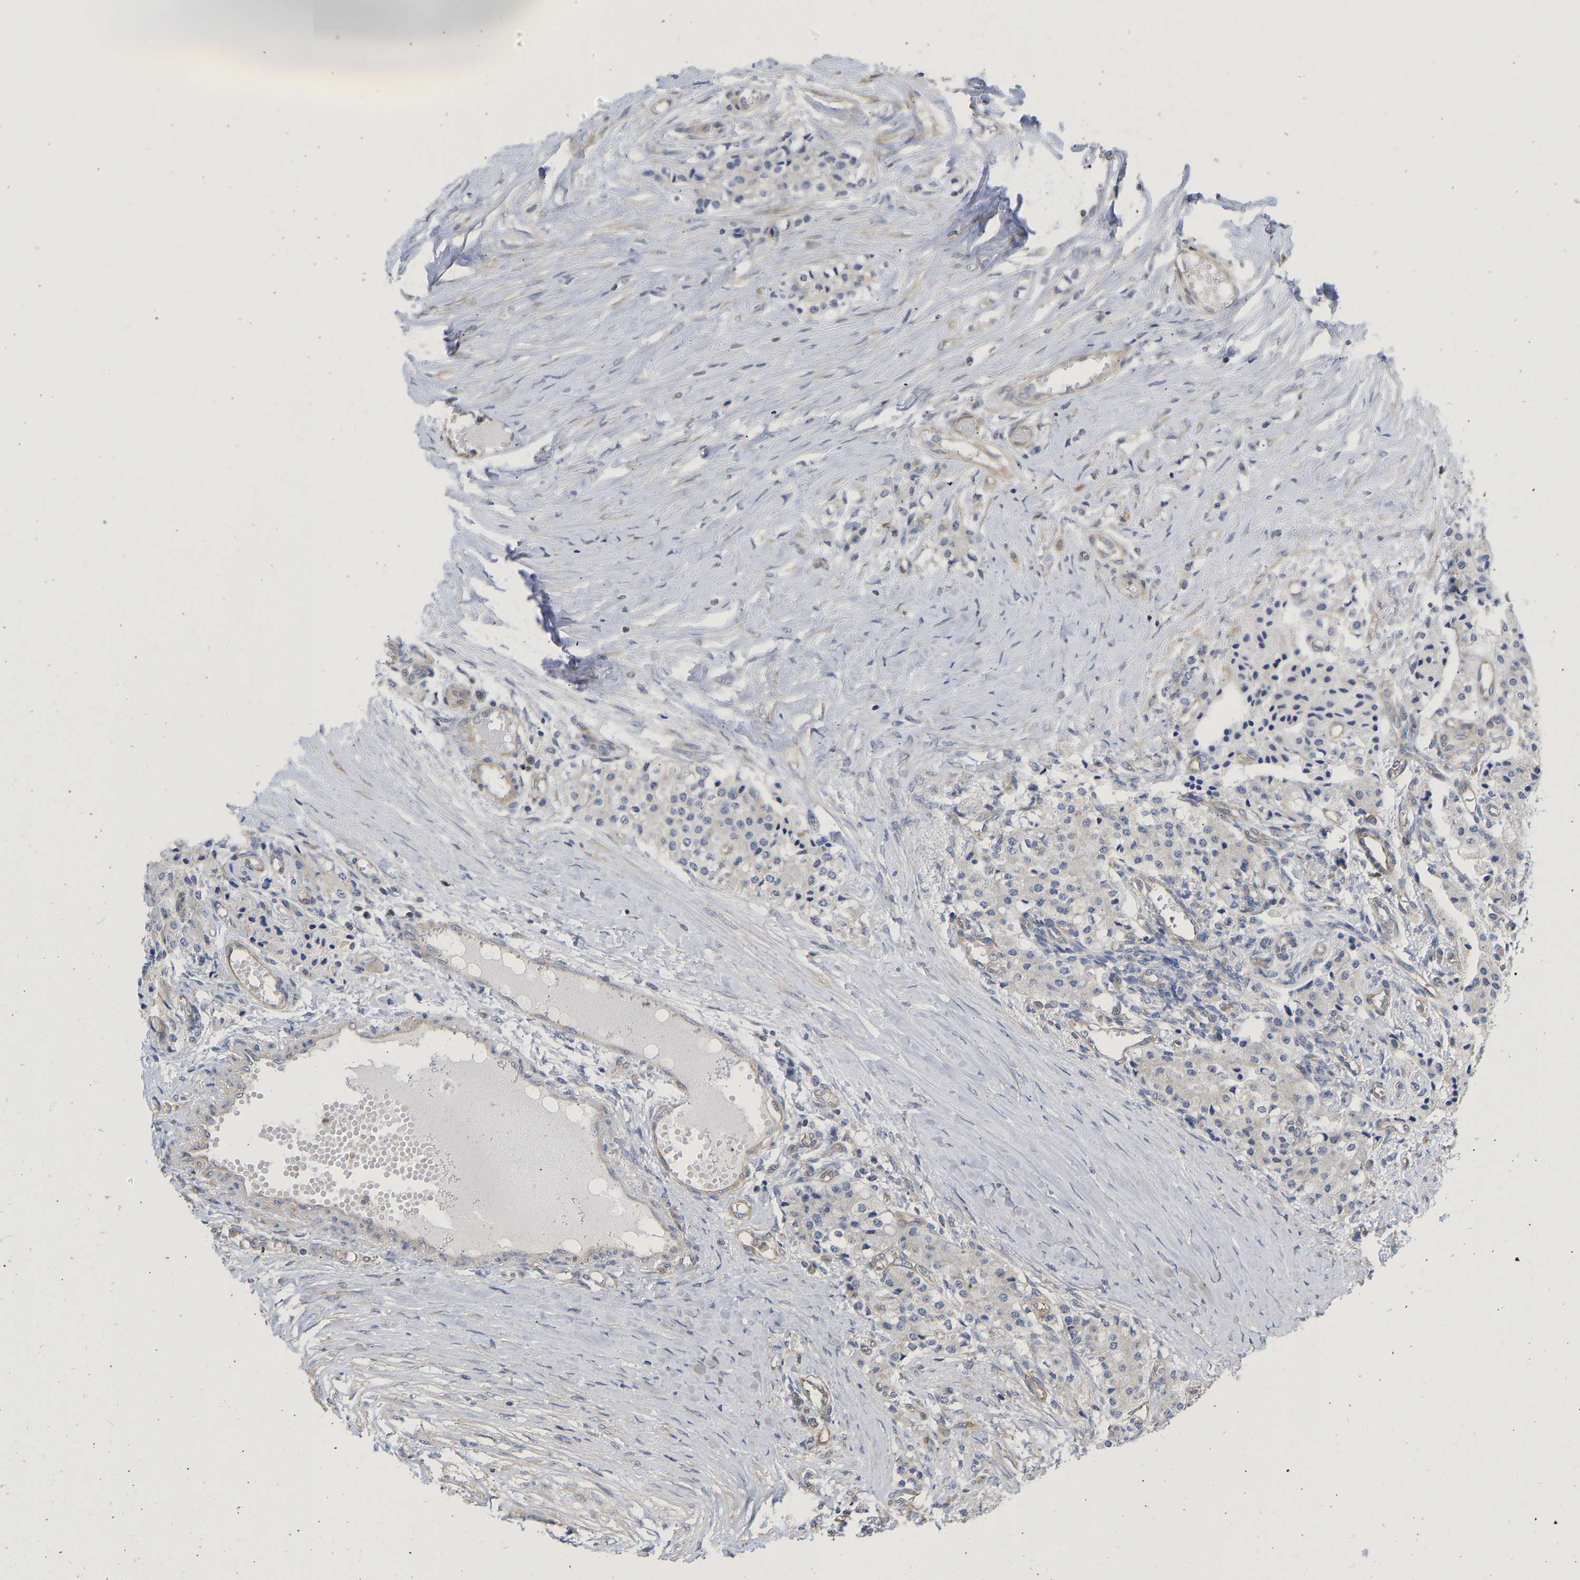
{"staining": {"intensity": "negative", "quantity": "none", "location": "none"}, "tissue": "carcinoid", "cell_type": "Tumor cells", "image_type": "cancer", "snomed": [{"axis": "morphology", "description": "Carcinoid, malignant, NOS"}, {"axis": "topography", "description": "Colon"}], "caption": "Carcinoid (malignant) stained for a protein using immunohistochemistry (IHC) exhibits no positivity tumor cells.", "gene": "MAP2K3", "patient": {"sex": "female", "age": 52}}